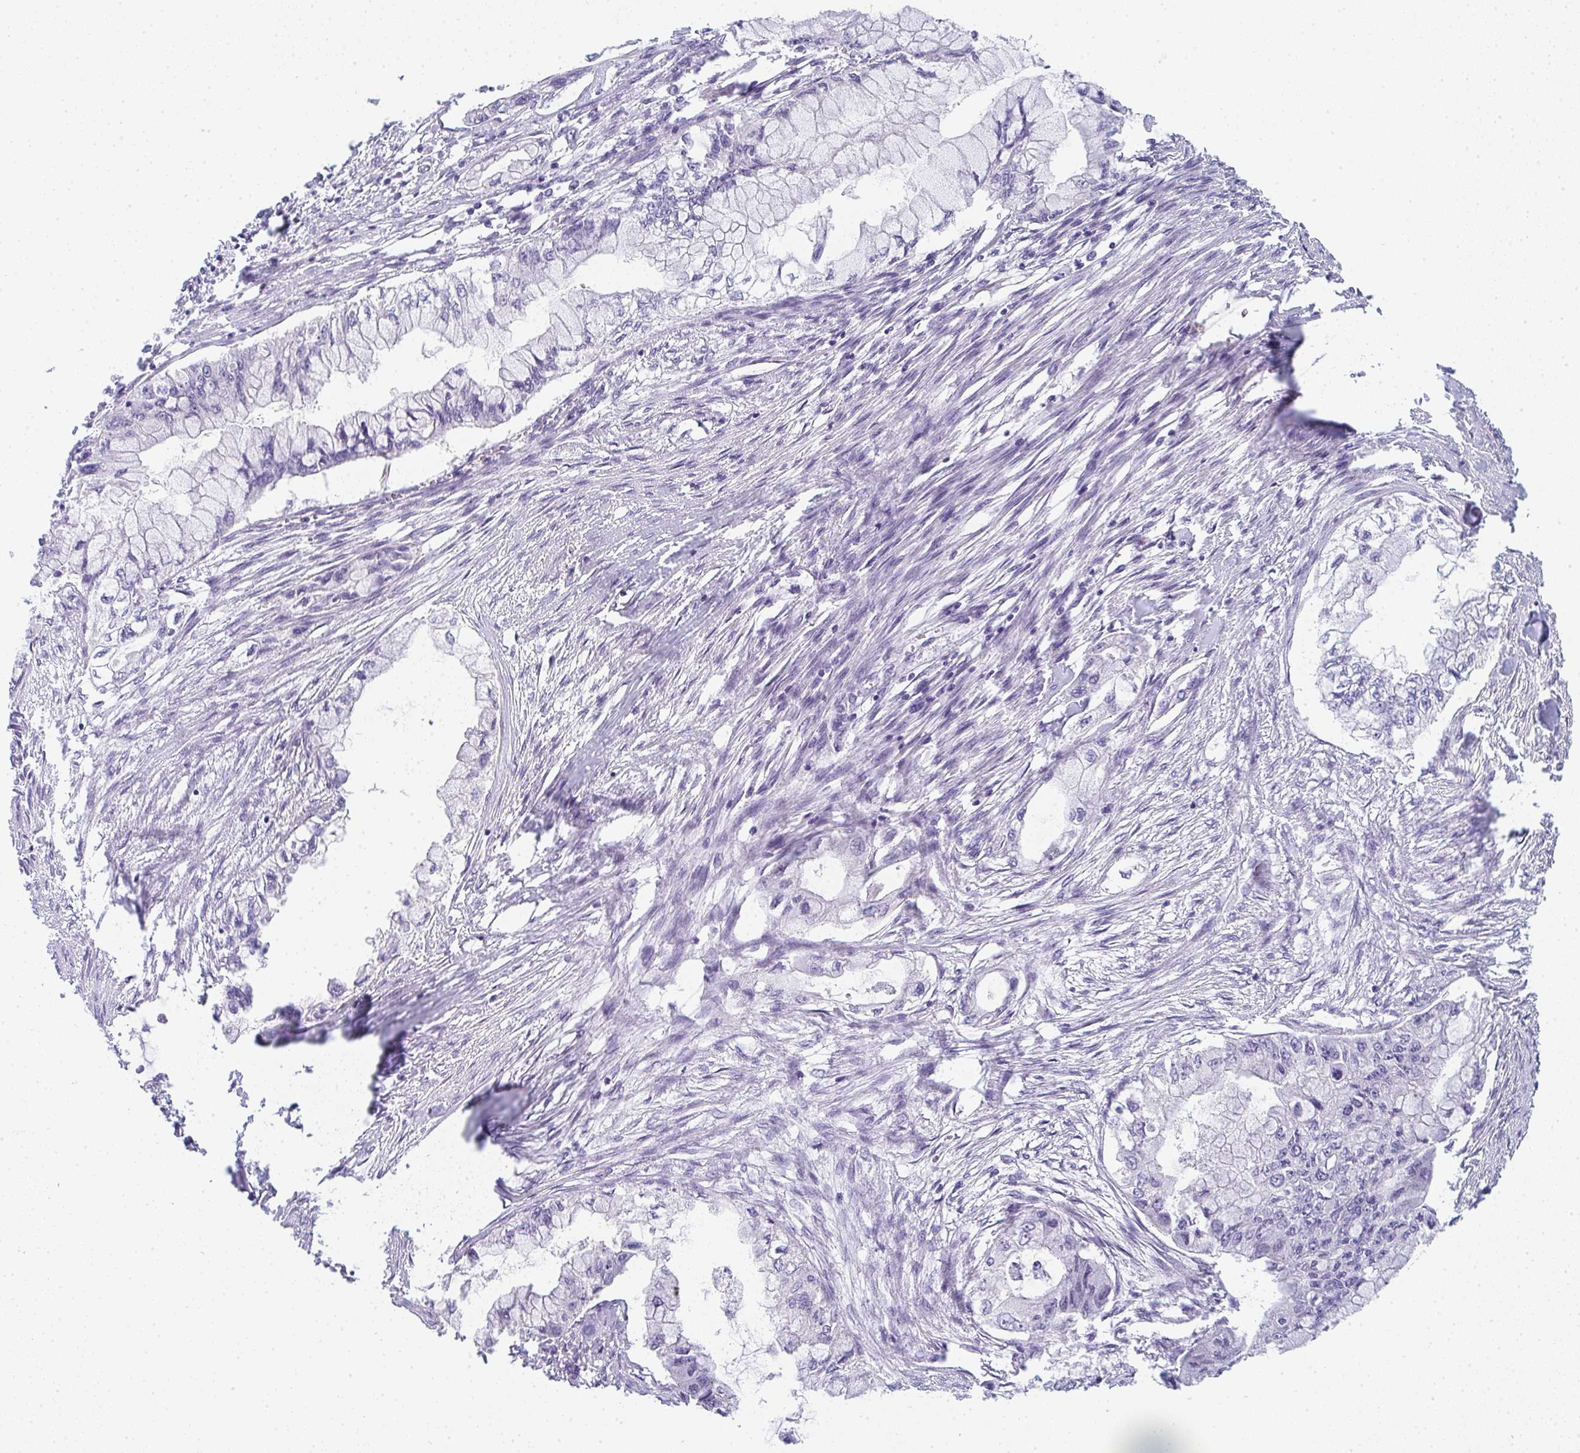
{"staining": {"intensity": "negative", "quantity": "none", "location": "none"}, "tissue": "pancreatic cancer", "cell_type": "Tumor cells", "image_type": "cancer", "snomed": [{"axis": "morphology", "description": "Adenocarcinoma, NOS"}, {"axis": "topography", "description": "Pancreas"}], "caption": "A histopathology image of pancreatic cancer stained for a protein demonstrates no brown staining in tumor cells. Brightfield microscopy of IHC stained with DAB (3,3'-diaminobenzidine) (brown) and hematoxylin (blue), captured at high magnification.", "gene": "CACNA1S", "patient": {"sex": "male", "age": 48}}